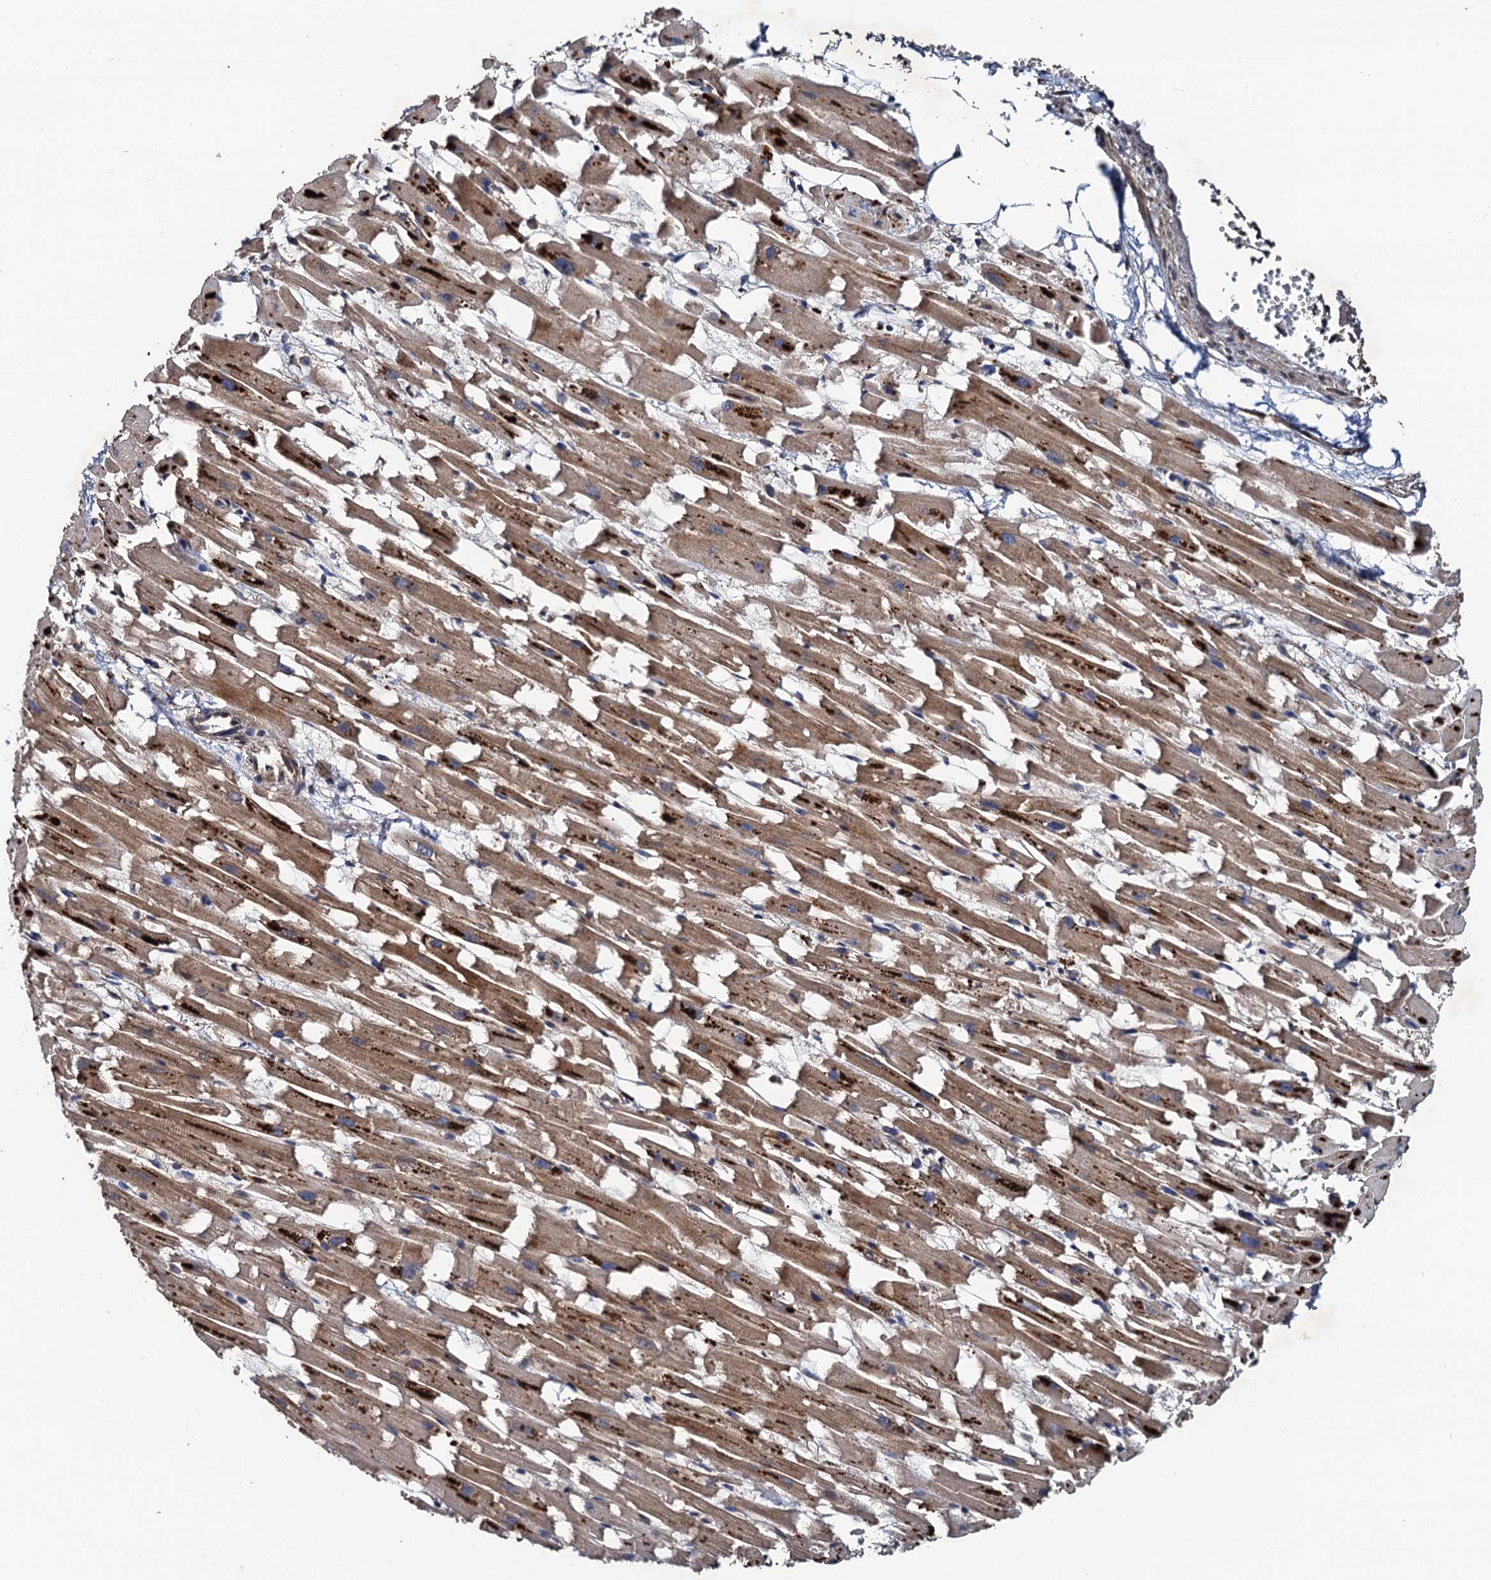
{"staining": {"intensity": "moderate", "quantity": ">75%", "location": "cytoplasmic/membranous"}, "tissue": "heart muscle", "cell_type": "Cardiomyocytes", "image_type": "normal", "snomed": [{"axis": "morphology", "description": "Normal tissue, NOS"}, {"axis": "topography", "description": "Heart"}], "caption": "The histopathology image demonstrates a brown stain indicating the presence of a protein in the cytoplasmic/membranous of cardiomyocytes in heart muscle. (DAB (3,3'-diaminobenzidine) IHC with brightfield microscopy, high magnification).", "gene": "TMEM39B", "patient": {"sex": "female", "age": 64}}